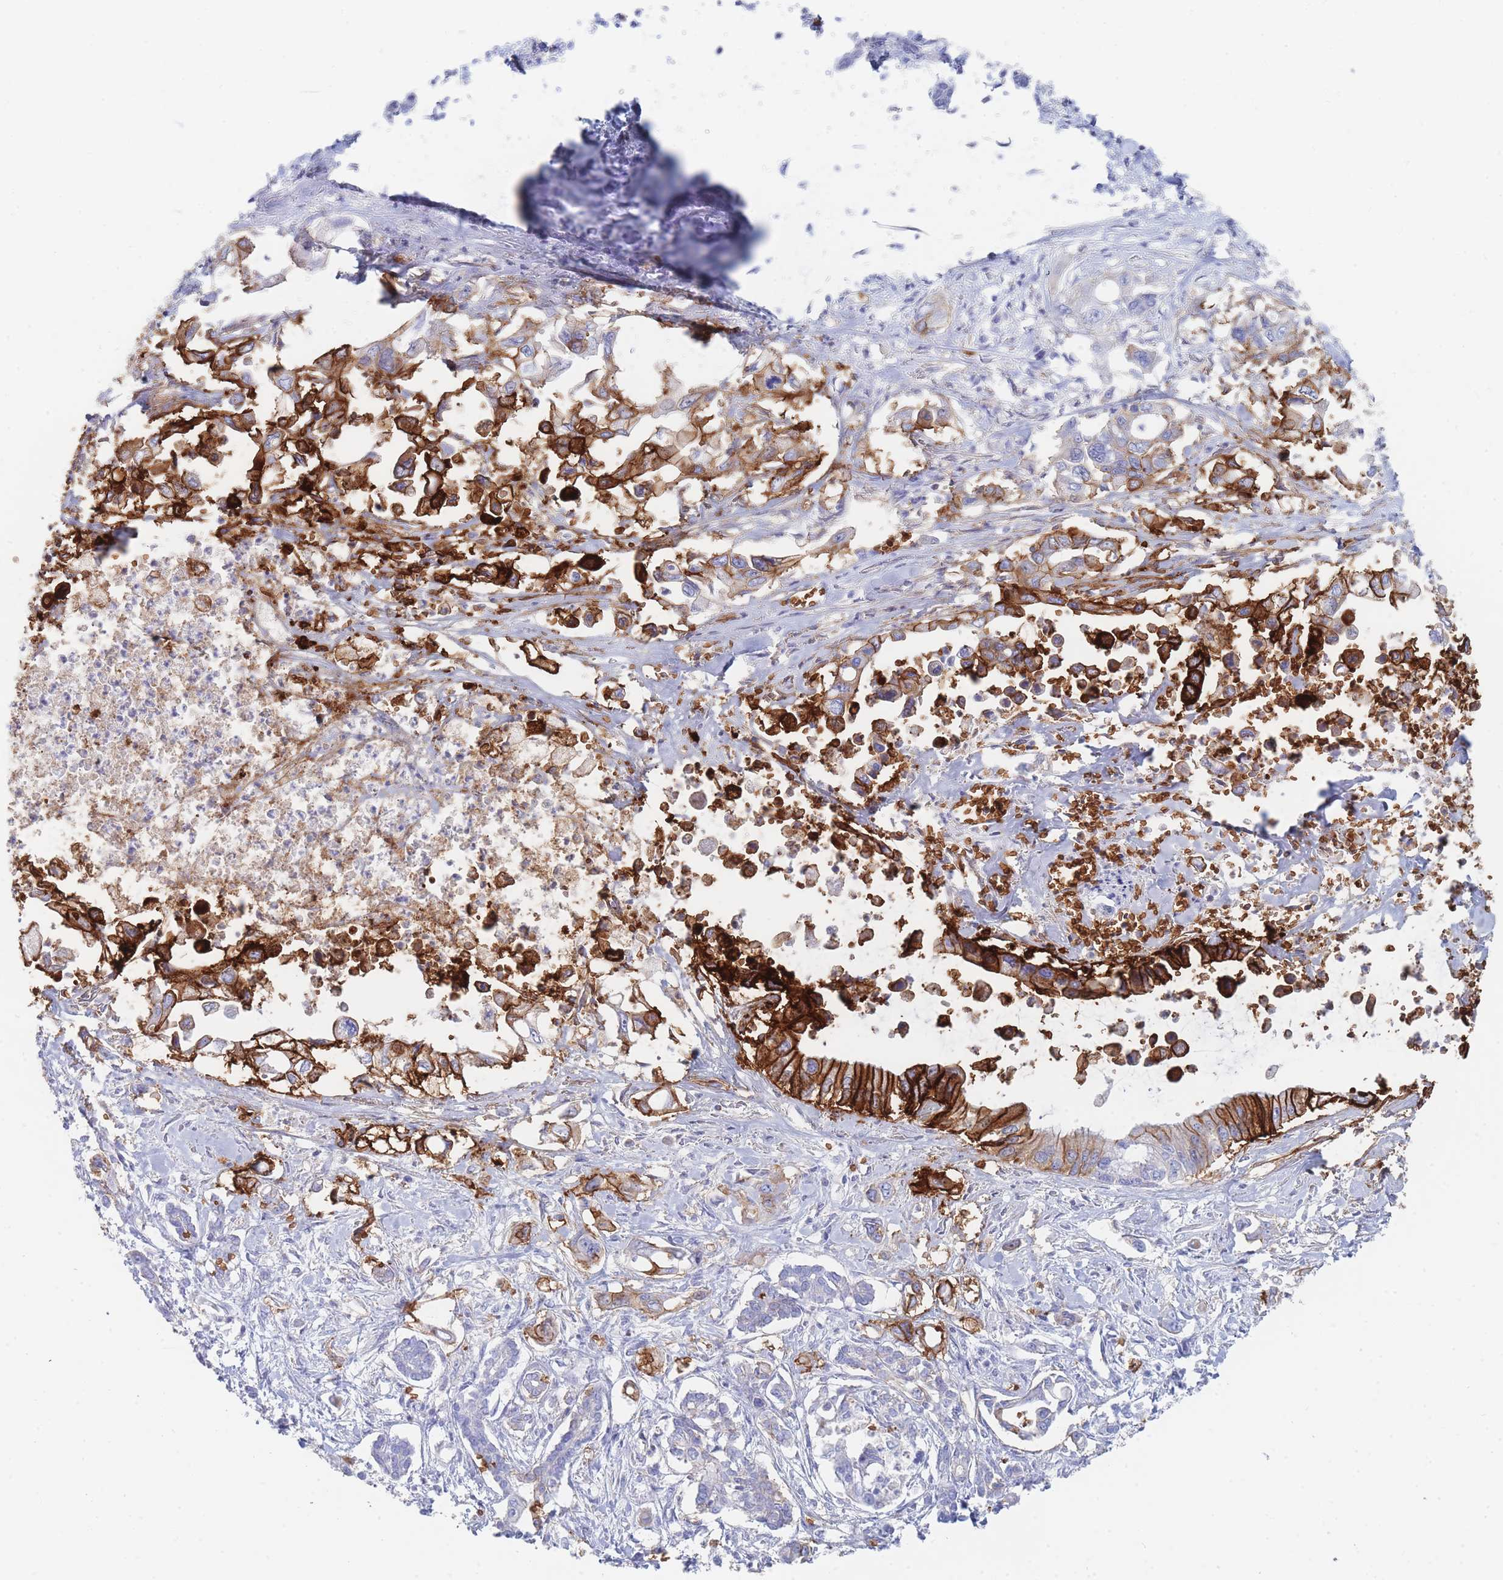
{"staining": {"intensity": "strong", "quantity": "25%-75%", "location": "cytoplasmic/membranous"}, "tissue": "pancreatic cancer", "cell_type": "Tumor cells", "image_type": "cancer", "snomed": [{"axis": "morphology", "description": "Adenocarcinoma, NOS"}, {"axis": "topography", "description": "Pancreas"}], "caption": "Tumor cells reveal high levels of strong cytoplasmic/membranous positivity in about 25%-75% of cells in human pancreatic adenocarcinoma. Ihc stains the protein of interest in brown and the nuclei are stained blue.", "gene": "SLC2A1", "patient": {"sex": "male", "age": 61}}